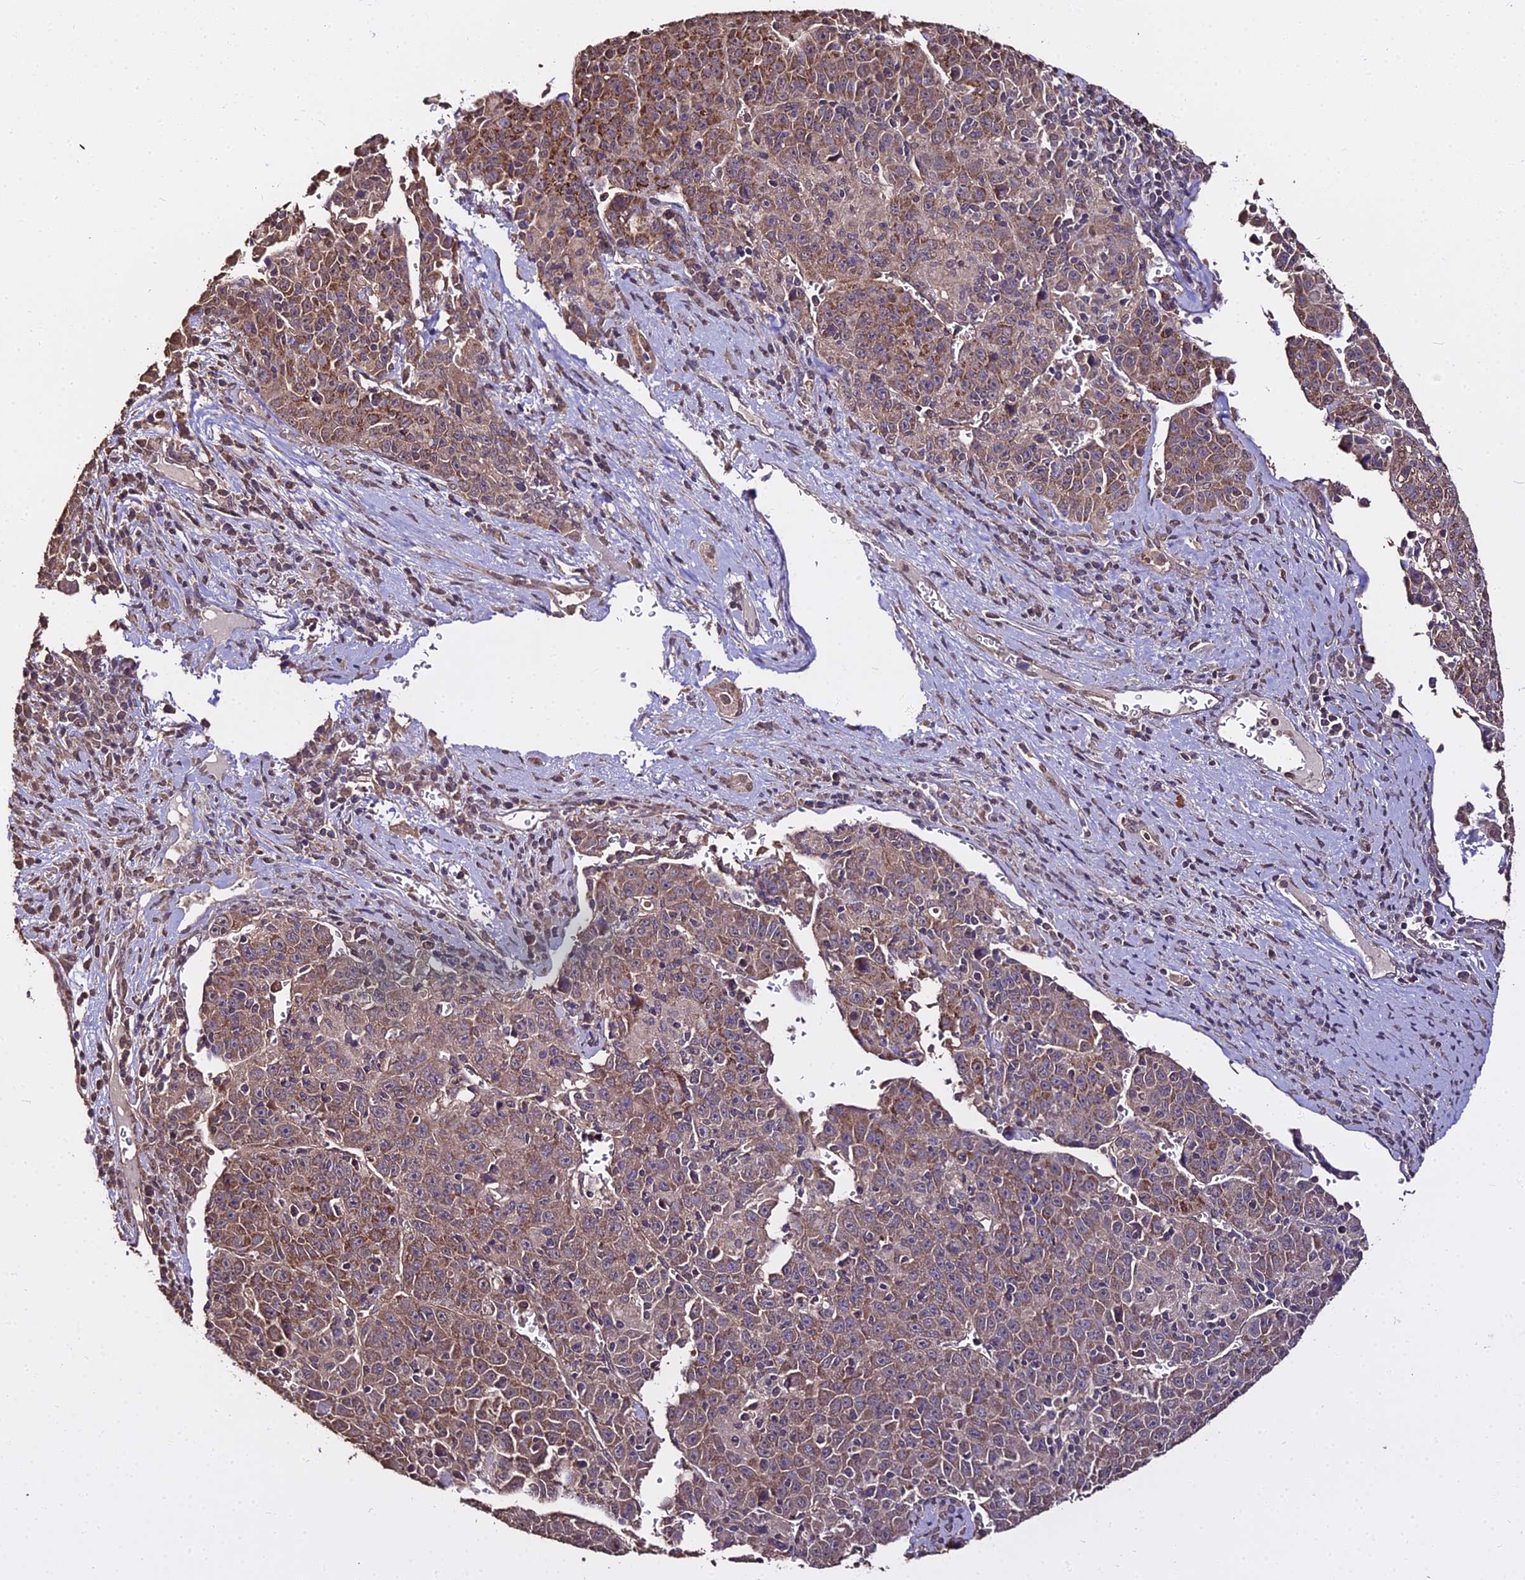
{"staining": {"intensity": "moderate", "quantity": ">75%", "location": "cytoplasmic/membranous"}, "tissue": "liver cancer", "cell_type": "Tumor cells", "image_type": "cancer", "snomed": [{"axis": "morphology", "description": "Carcinoma, Hepatocellular, NOS"}, {"axis": "topography", "description": "Liver"}], "caption": "Liver hepatocellular carcinoma stained for a protein reveals moderate cytoplasmic/membranous positivity in tumor cells.", "gene": "METTL13", "patient": {"sex": "female", "age": 53}}